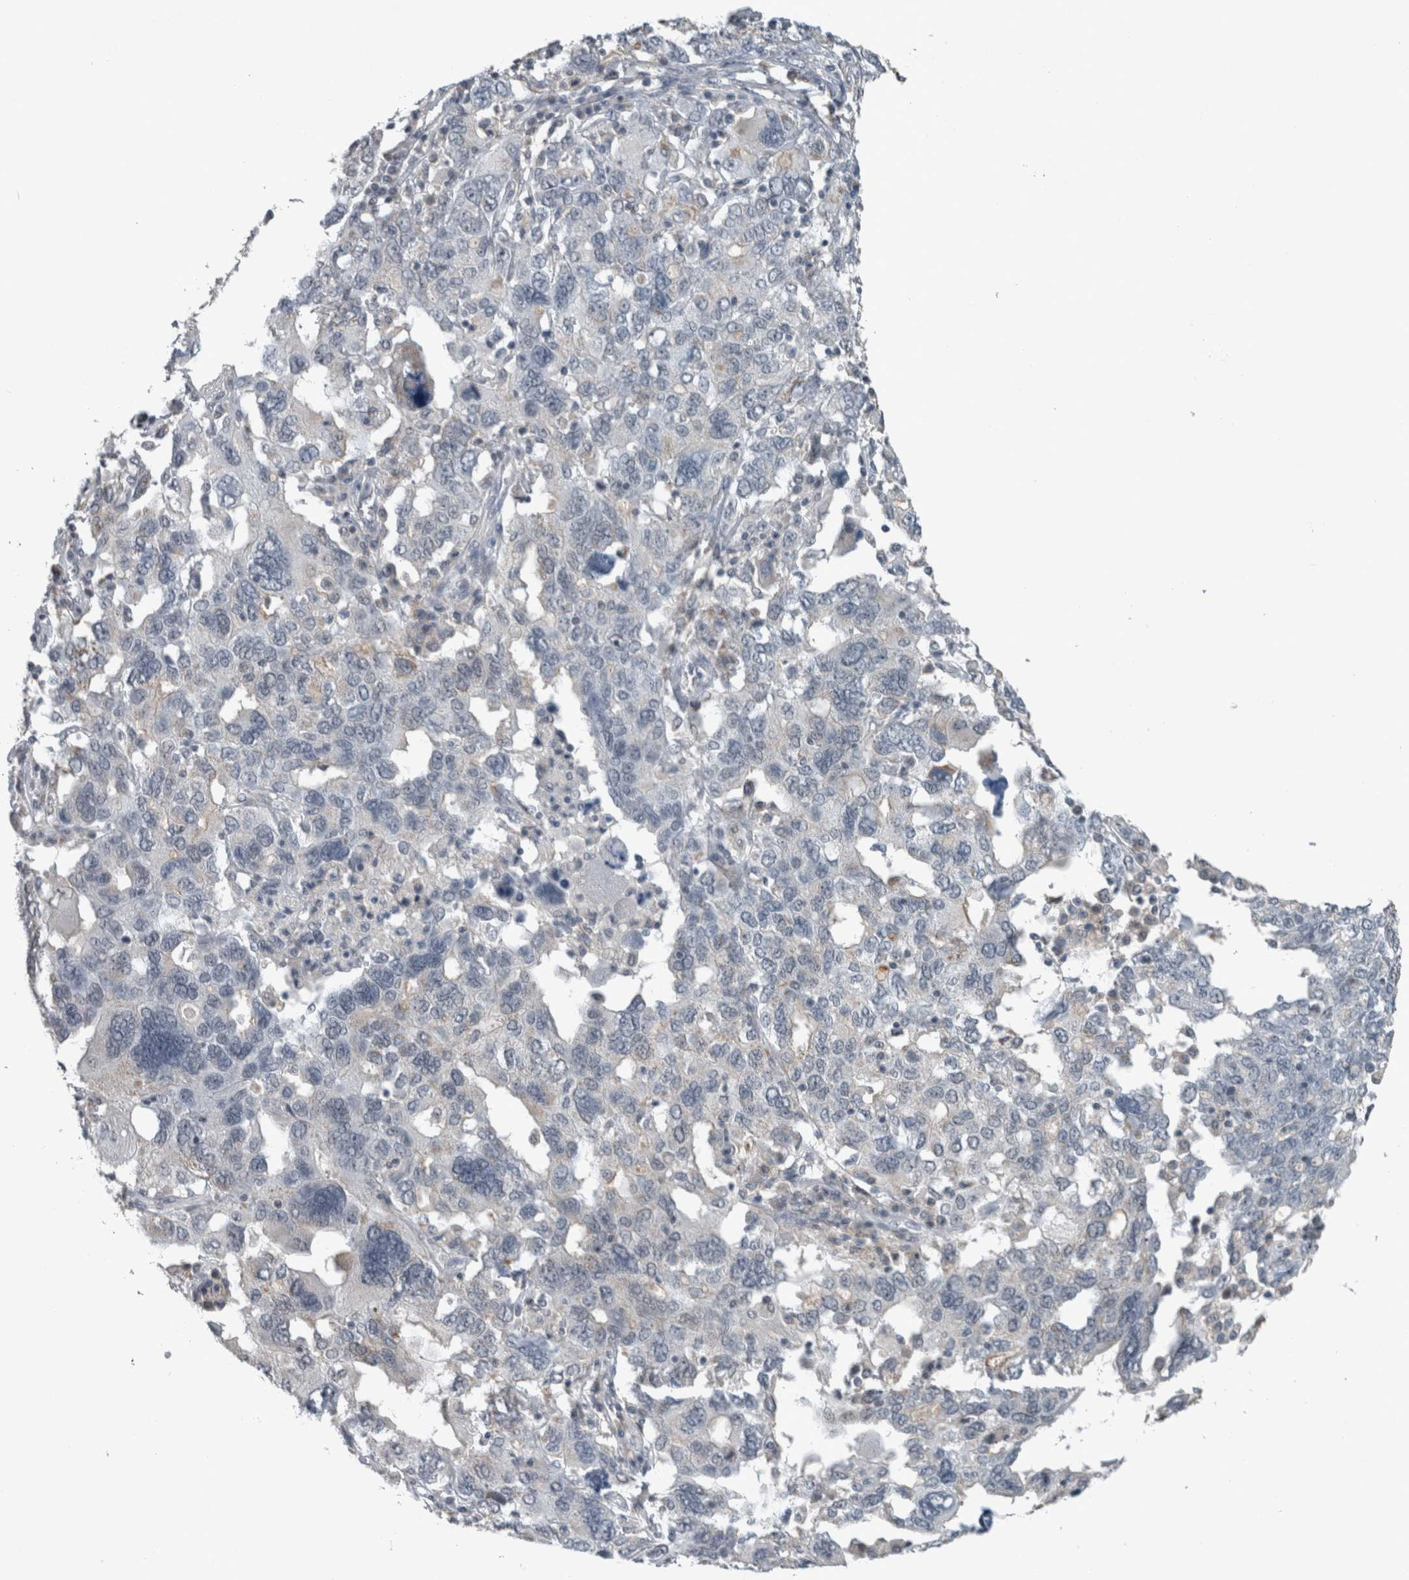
{"staining": {"intensity": "negative", "quantity": "none", "location": "none"}, "tissue": "ovarian cancer", "cell_type": "Tumor cells", "image_type": "cancer", "snomed": [{"axis": "morphology", "description": "Carcinoma, endometroid"}, {"axis": "topography", "description": "Ovary"}], "caption": "This is an immunohistochemistry micrograph of ovarian cancer. There is no expression in tumor cells.", "gene": "ACSF2", "patient": {"sex": "female", "age": 62}}